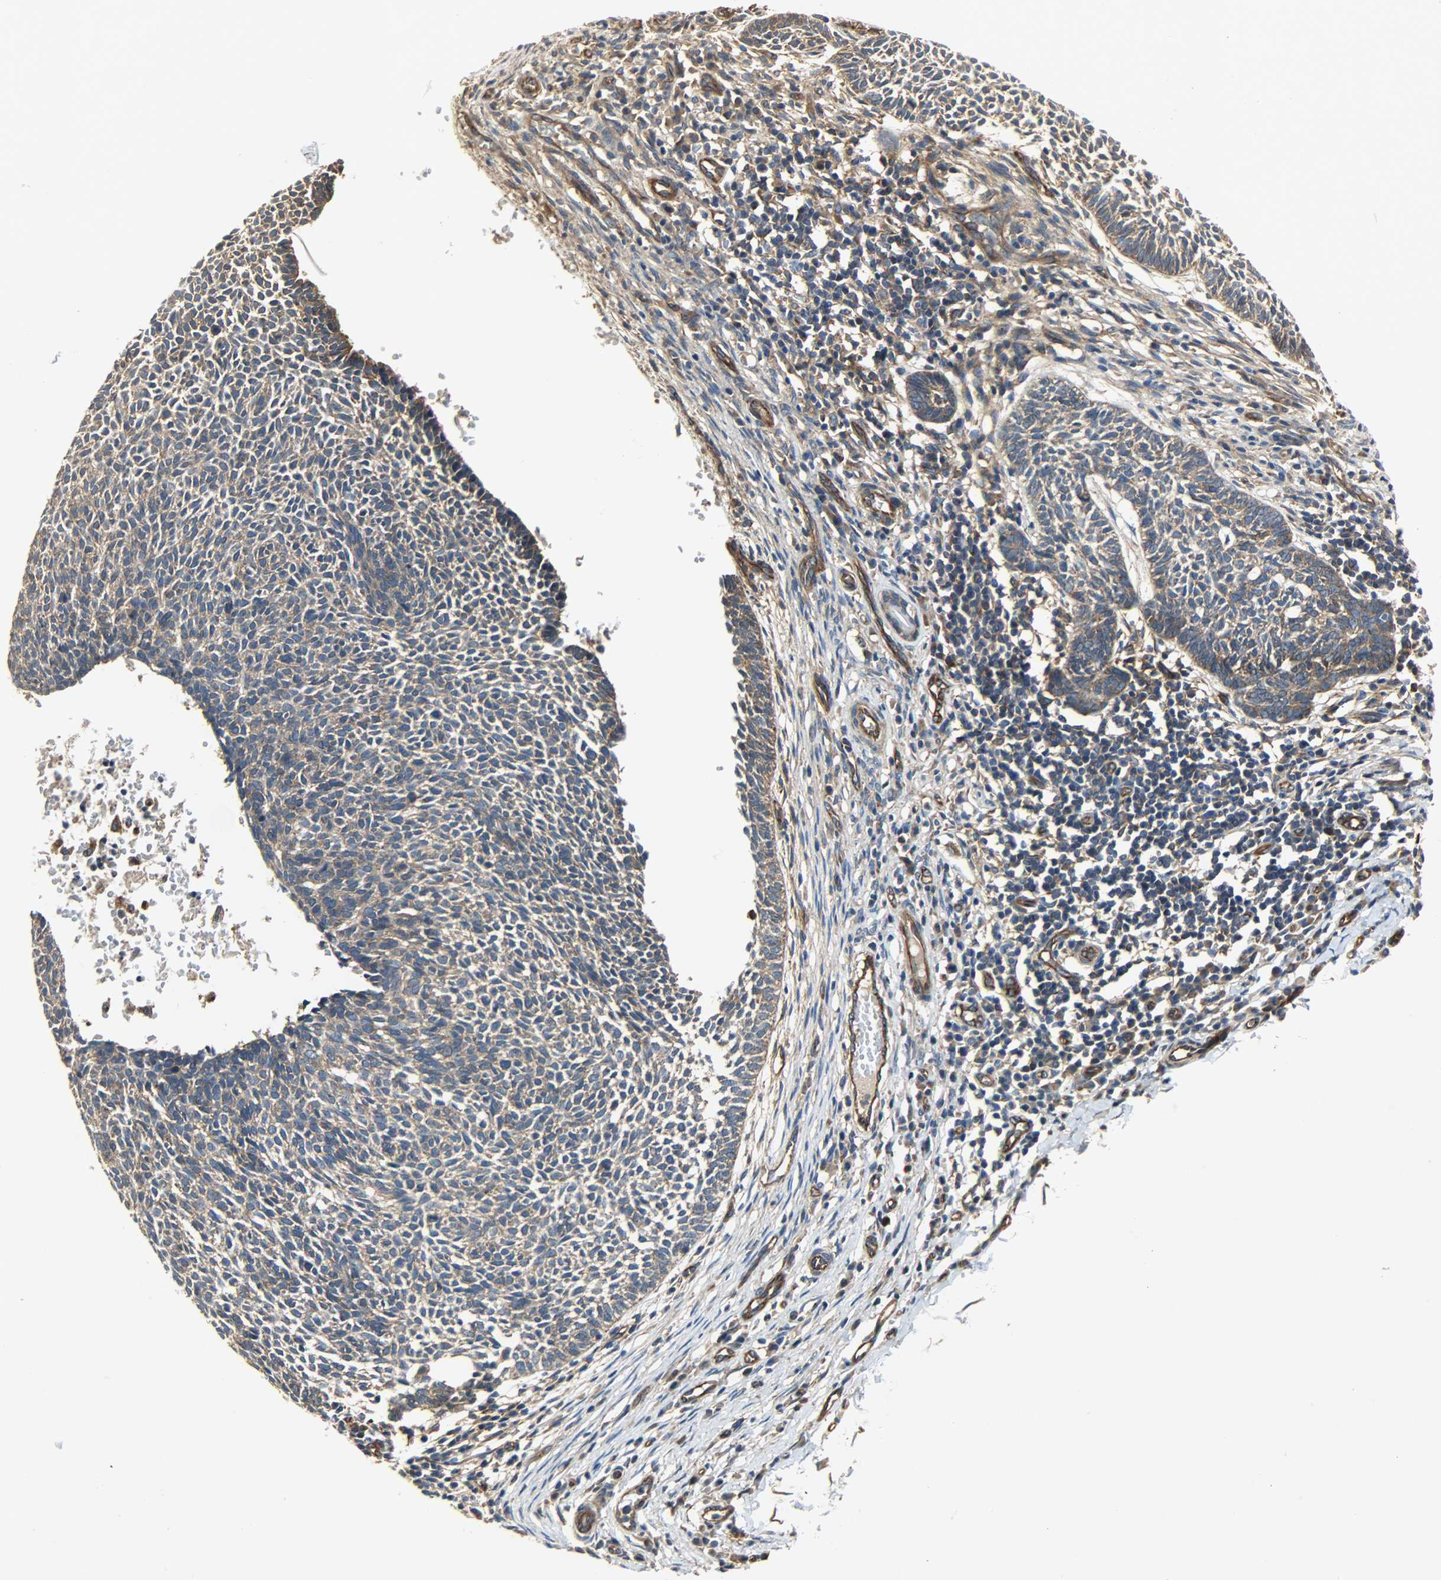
{"staining": {"intensity": "moderate", "quantity": ">75%", "location": "cytoplasmic/membranous"}, "tissue": "skin cancer", "cell_type": "Tumor cells", "image_type": "cancer", "snomed": [{"axis": "morphology", "description": "Normal tissue, NOS"}, {"axis": "morphology", "description": "Basal cell carcinoma"}, {"axis": "topography", "description": "Skin"}], "caption": "IHC (DAB) staining of skin basal cell carcinoma shows moderate cytoplasmic/membranous protein staining in approximately >75% of tumor cells. The protein of interest is shown in brown color, while the nuclei are stained blue.", "gene": "KIAA1217", "patient": {"sex": "male", "age": 87}}